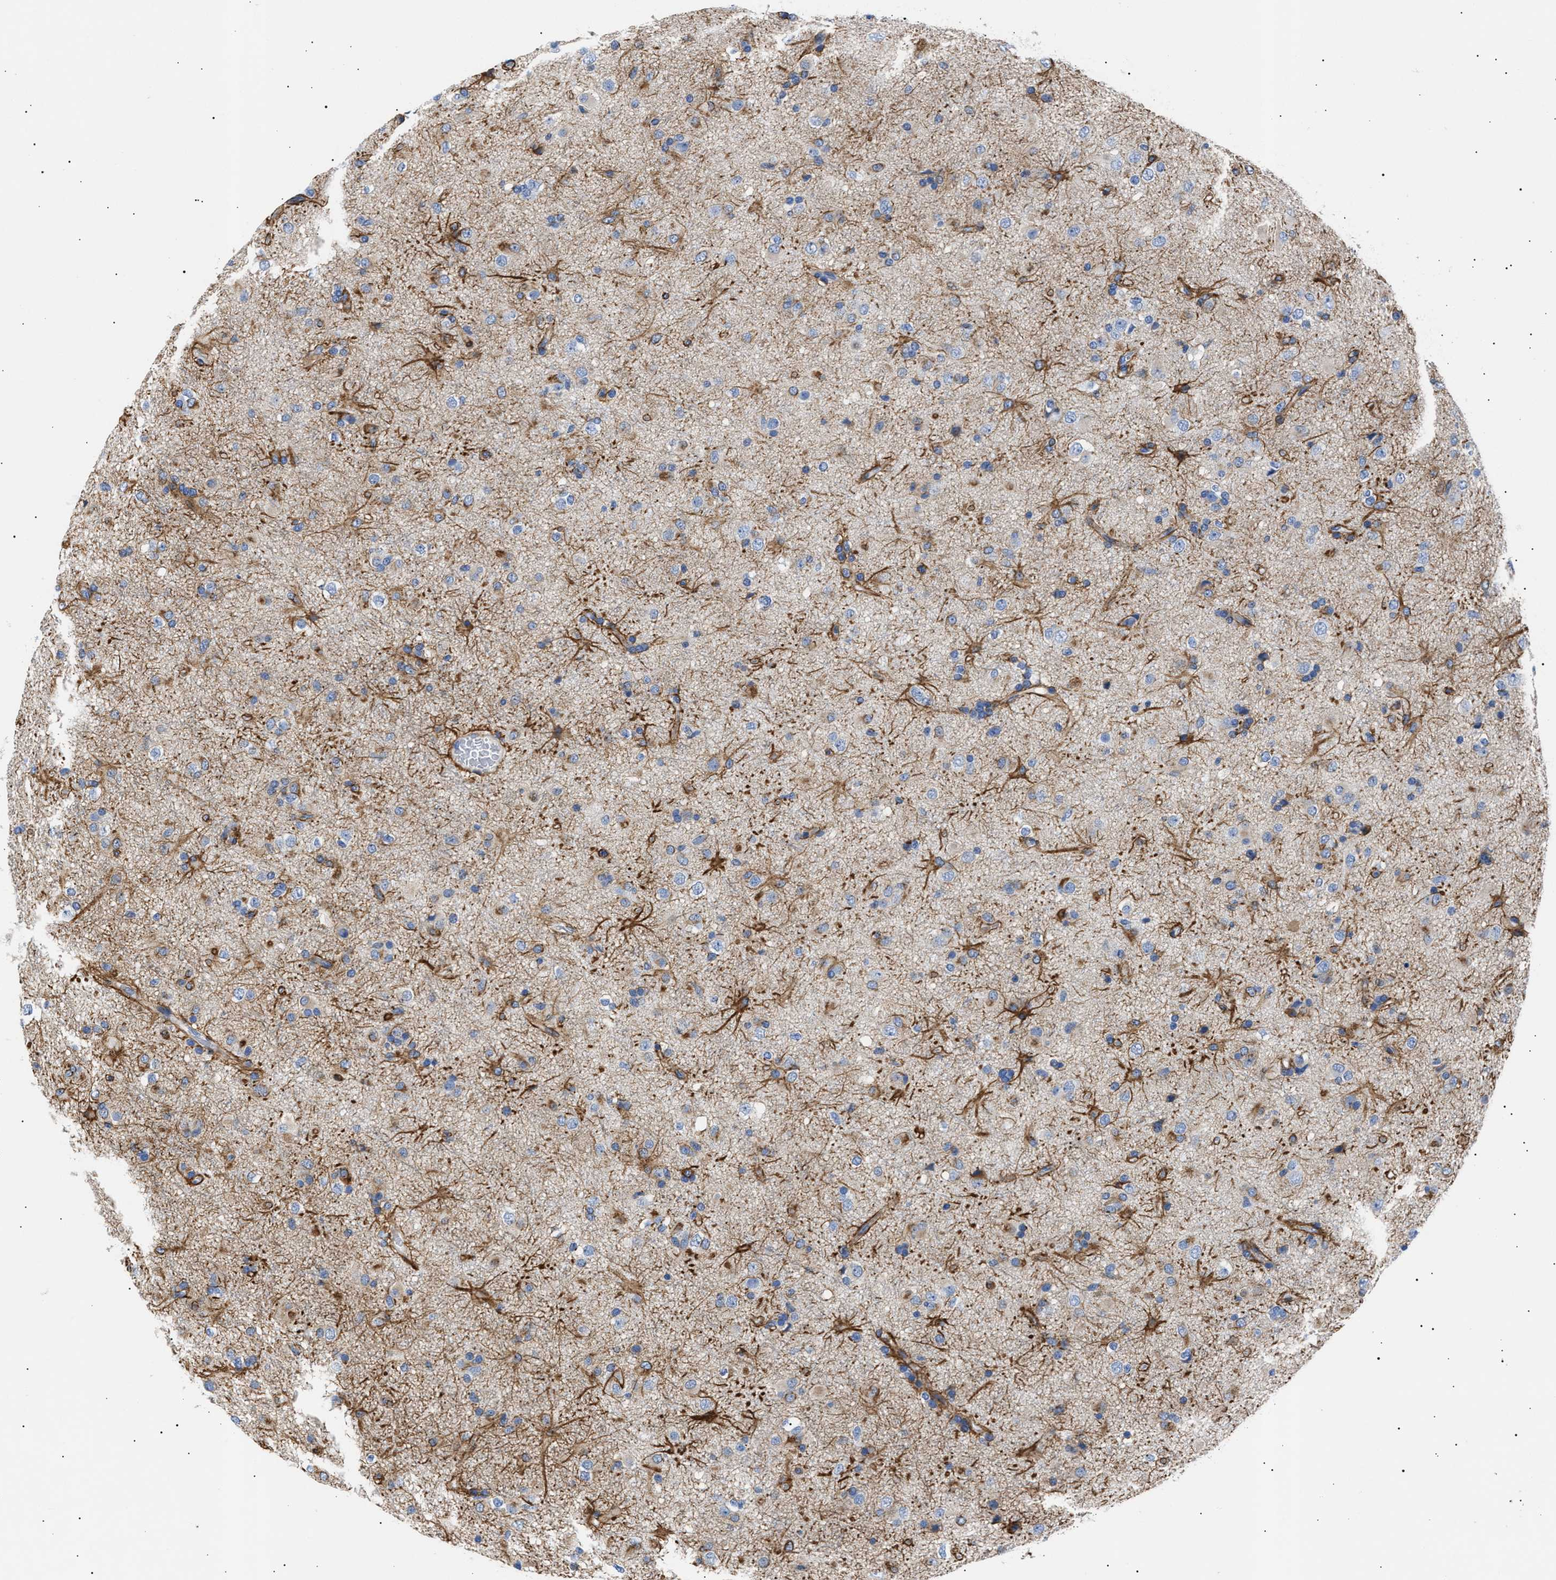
{"staining": {"intensity": "negative", "quantity": "none", "location": "none"}, "tissue": "glioma", "cell_type": "Tumor cells", "image_type": "cancer", "snomed": [{"axis": "morphology", "description": "Glioma, malignant, Low grade"}, {"axis": "topography", "description": "Brain"}], "caption": "This is an immunohistochemistry image of glioma. There is no positivity in tumor cells.", "gene": "HEMGN", "patient": {"sex": "male", "age": 65}}